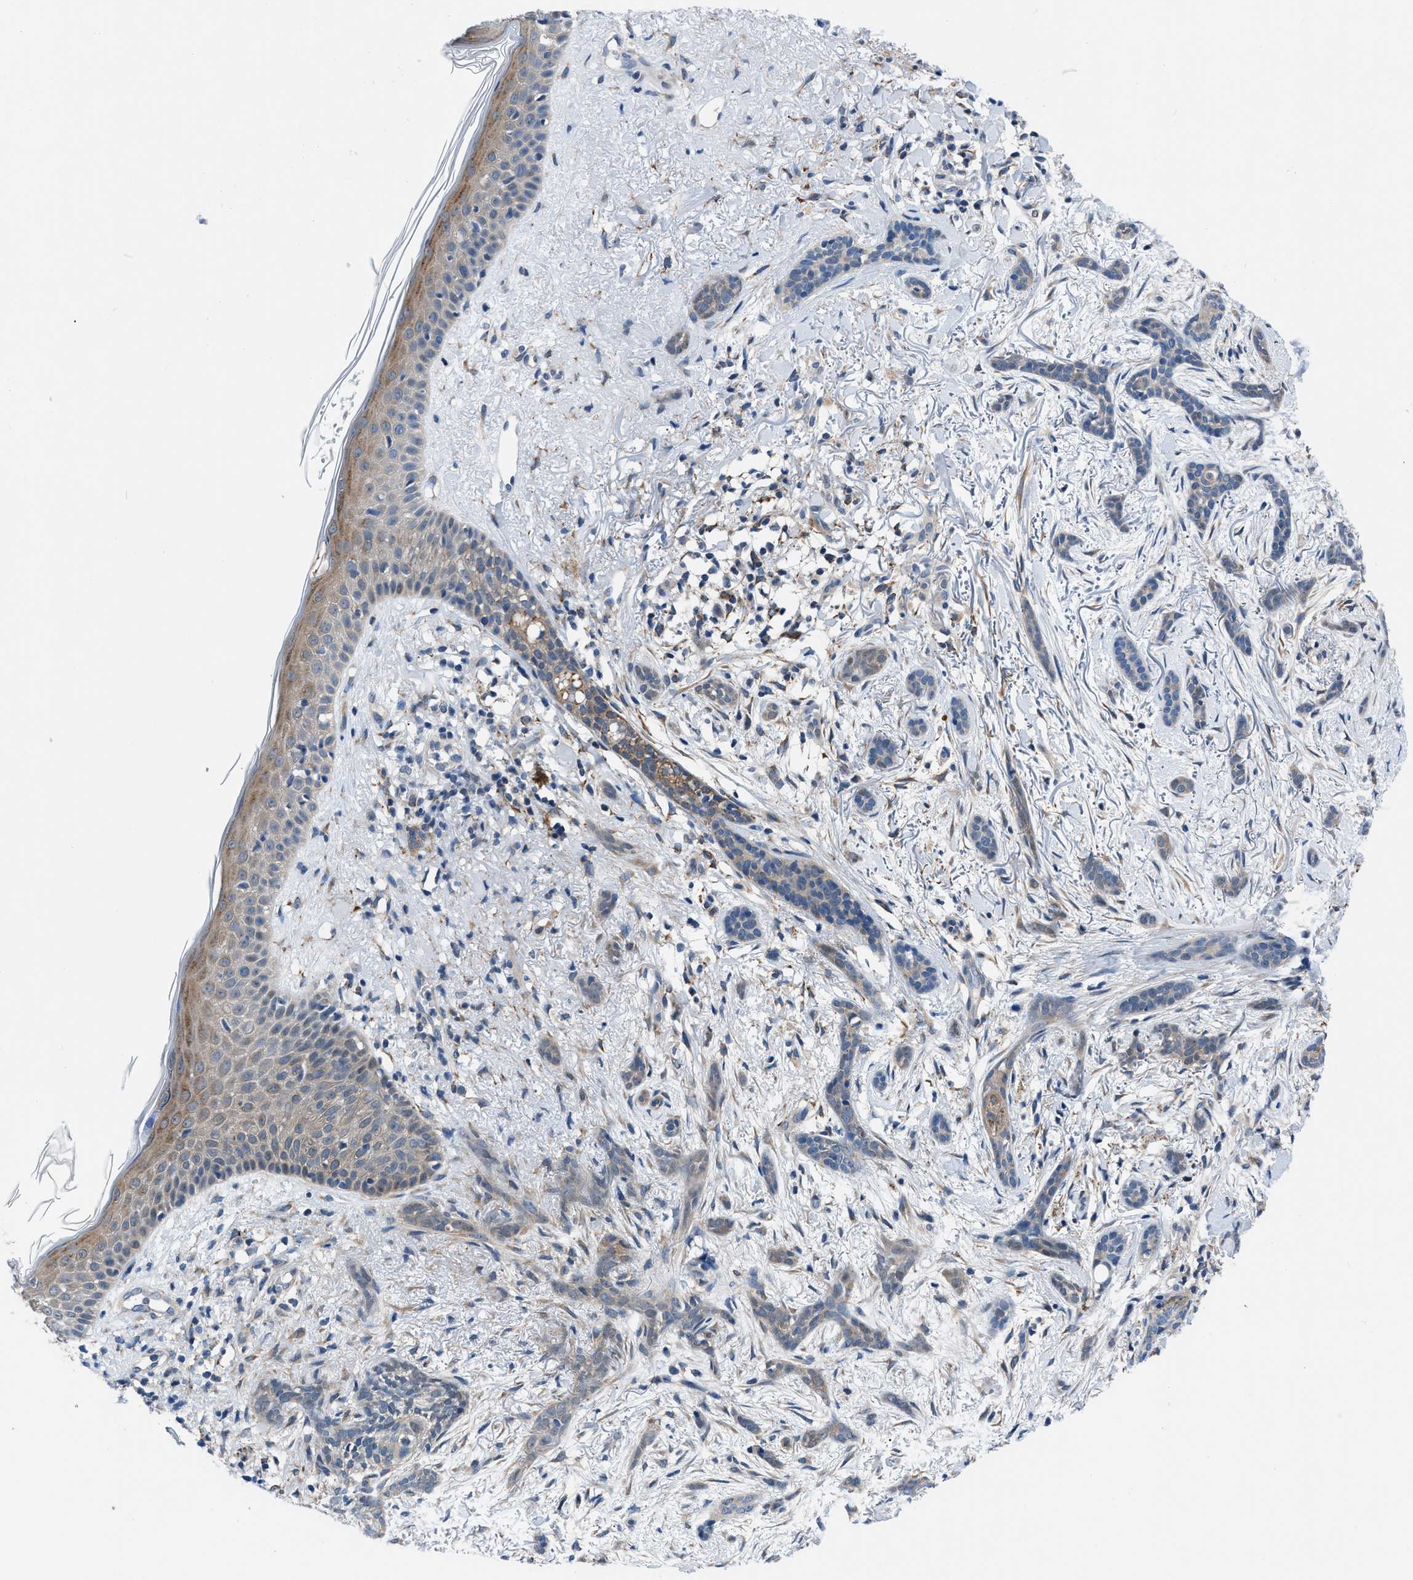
{"staining": {"intensity": "weak", "quantity": "25%-75%", "location": "cytoplasmic/membranous"}, "tissue": "skin cancer", "cell_type": "Tumor cells", "image_type": "cancer", "snomed": [{"axis": "morphology", "description": "Basal cell carcinoma"}, {"axis": "morphology", "description": "Adnexal tumor, benign"}, {"axis": "topography", "description": "Skin"}], "caption": "Protein staining exhibits weak cytoplasmic/membranous staining in approximately 25%-75% of tumor cells in skin basal cell carcinoma. (brown staining indicates protein expression, while blue staining denotes nuclei).", "gene": "TMEM45B", "patient": {"sex": "female", "age": 42}}